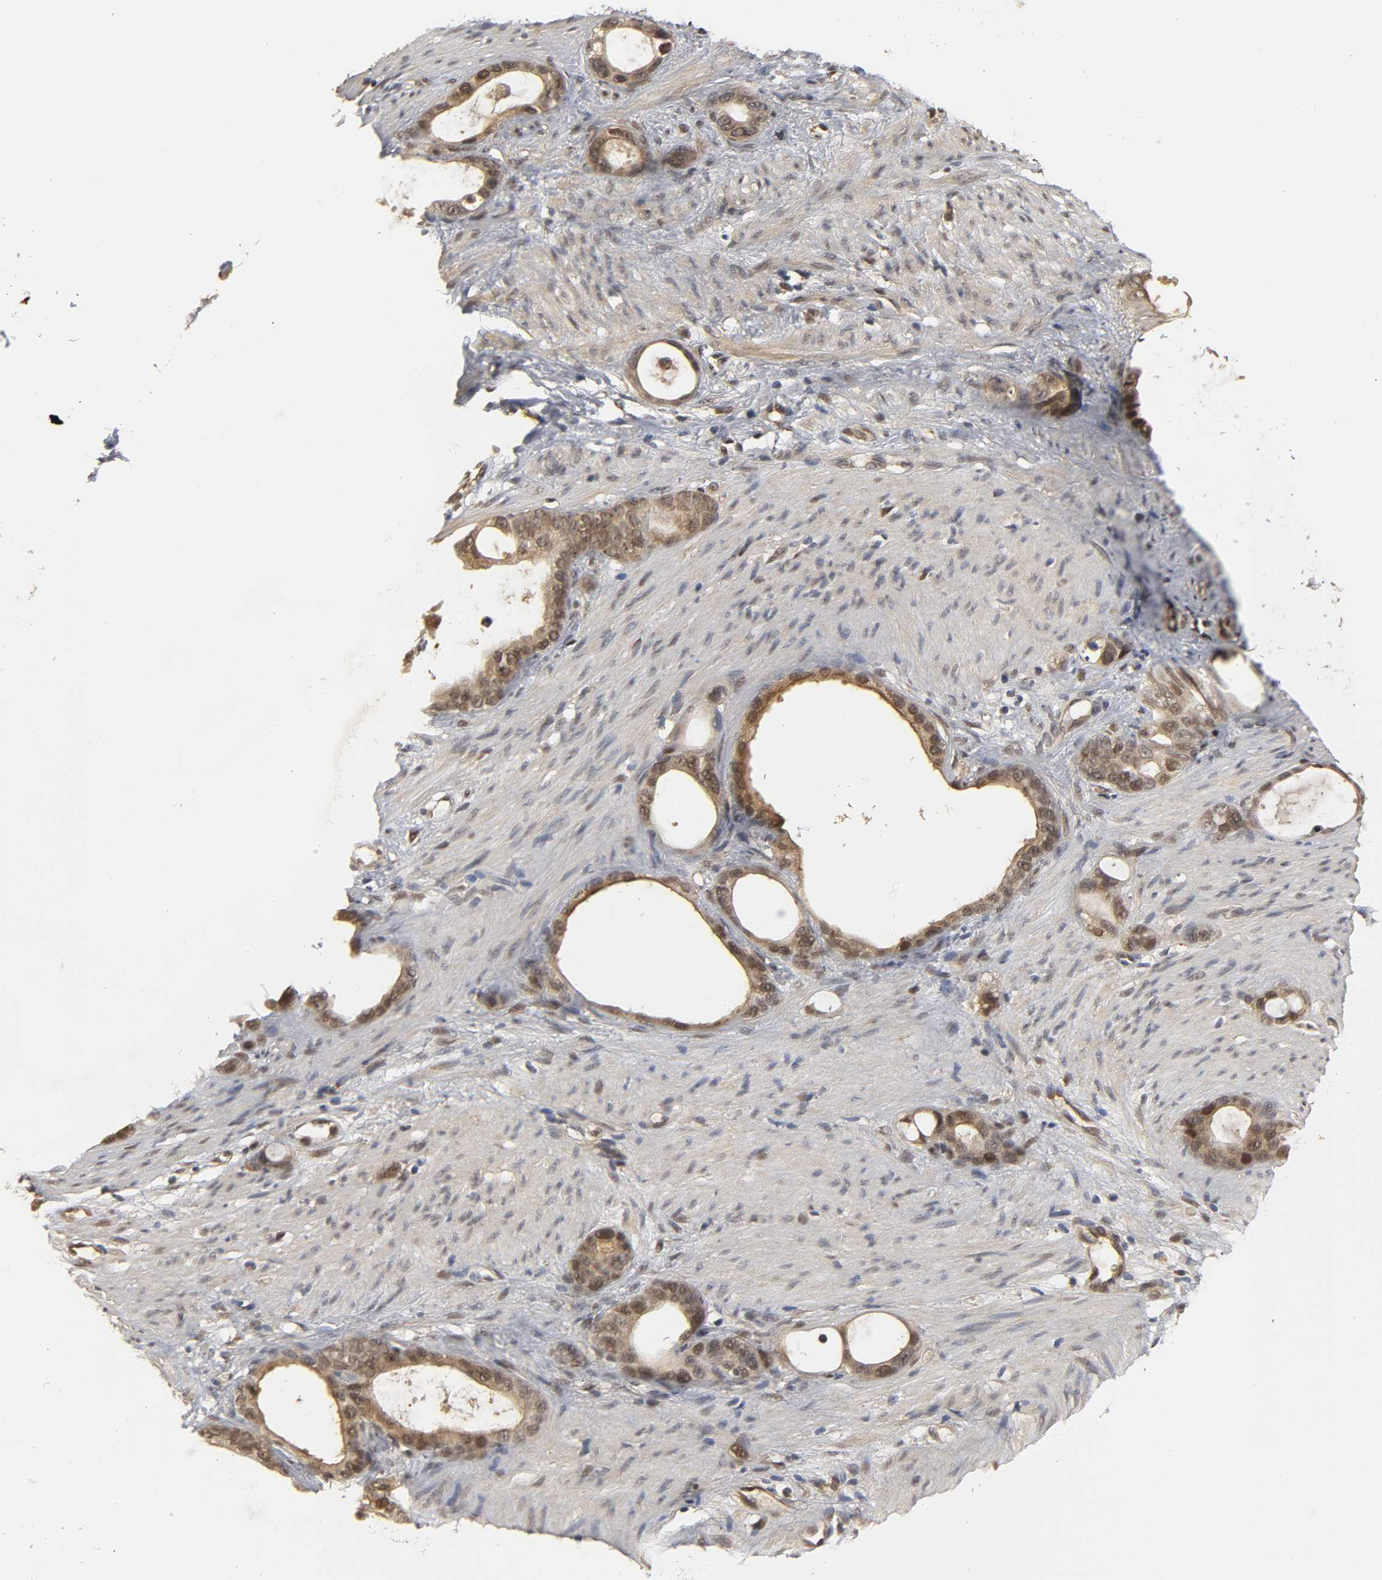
{"staining": {"intensity": "moderate", "quantity": ">75%", "location": "cytoplasmic/membranous,nuclear"}, "tissue": "stomach cancer", "cell_type": "Tumor cells", "image_type": "cancer", "snomed": [{"axis": "morphology", "description": "Adenocarcinoma, NOS"}, {"axis": "topography", "description": "Stomach"}], "caption": "Stomach cancer stained for a protein (brown) demonstrates moderate cytoplasmic/membranous and nuclear positive positivity in about >75% of tumor cells.", "gene": "PARK7", "patient": {"sex": "female", "age": 75}}